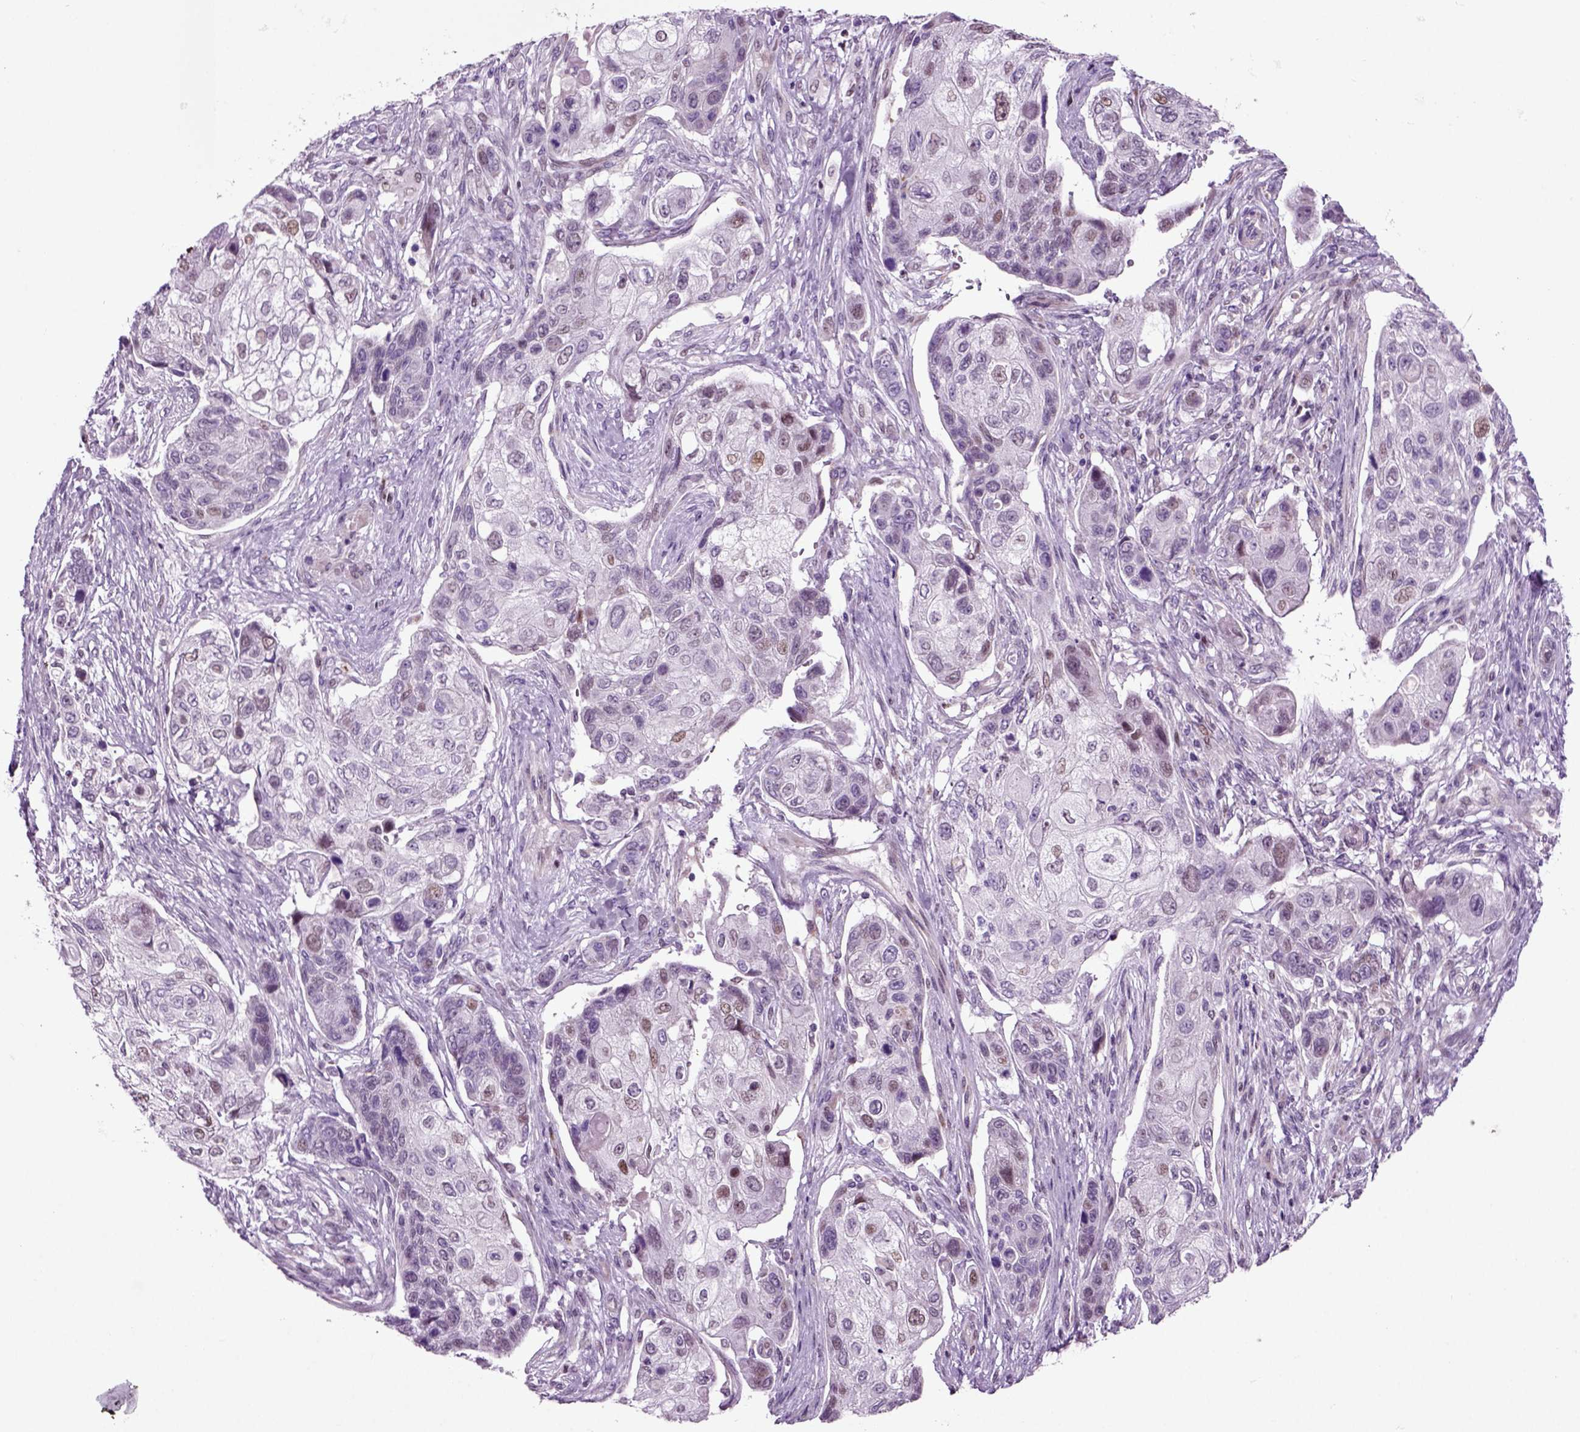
{"staining": {"intensity": "moderate", "quantity": "<25%", "location": "nuclear"}, "tissue": "lung cancer", "cell_type": "Tumor cells", "image_type": "cancer", "snomed": [{"axis": "morphology", "description": "Normal tissue, NOS"}, {"axis": "morphology", "description": "Squamous cell carcinoma, NOS"}, {"axis": "topography", "description": "Bronchus"}, {"axis": "topography", "description": "Lung"}], "caption": "This photomicrograph shows IHC staining of lung cancer, with low moderate nuclear positivity in approximately <25% of tumor cells.", "gene": "ARID3A", "patient": {"sex": "male", "age": 69}}